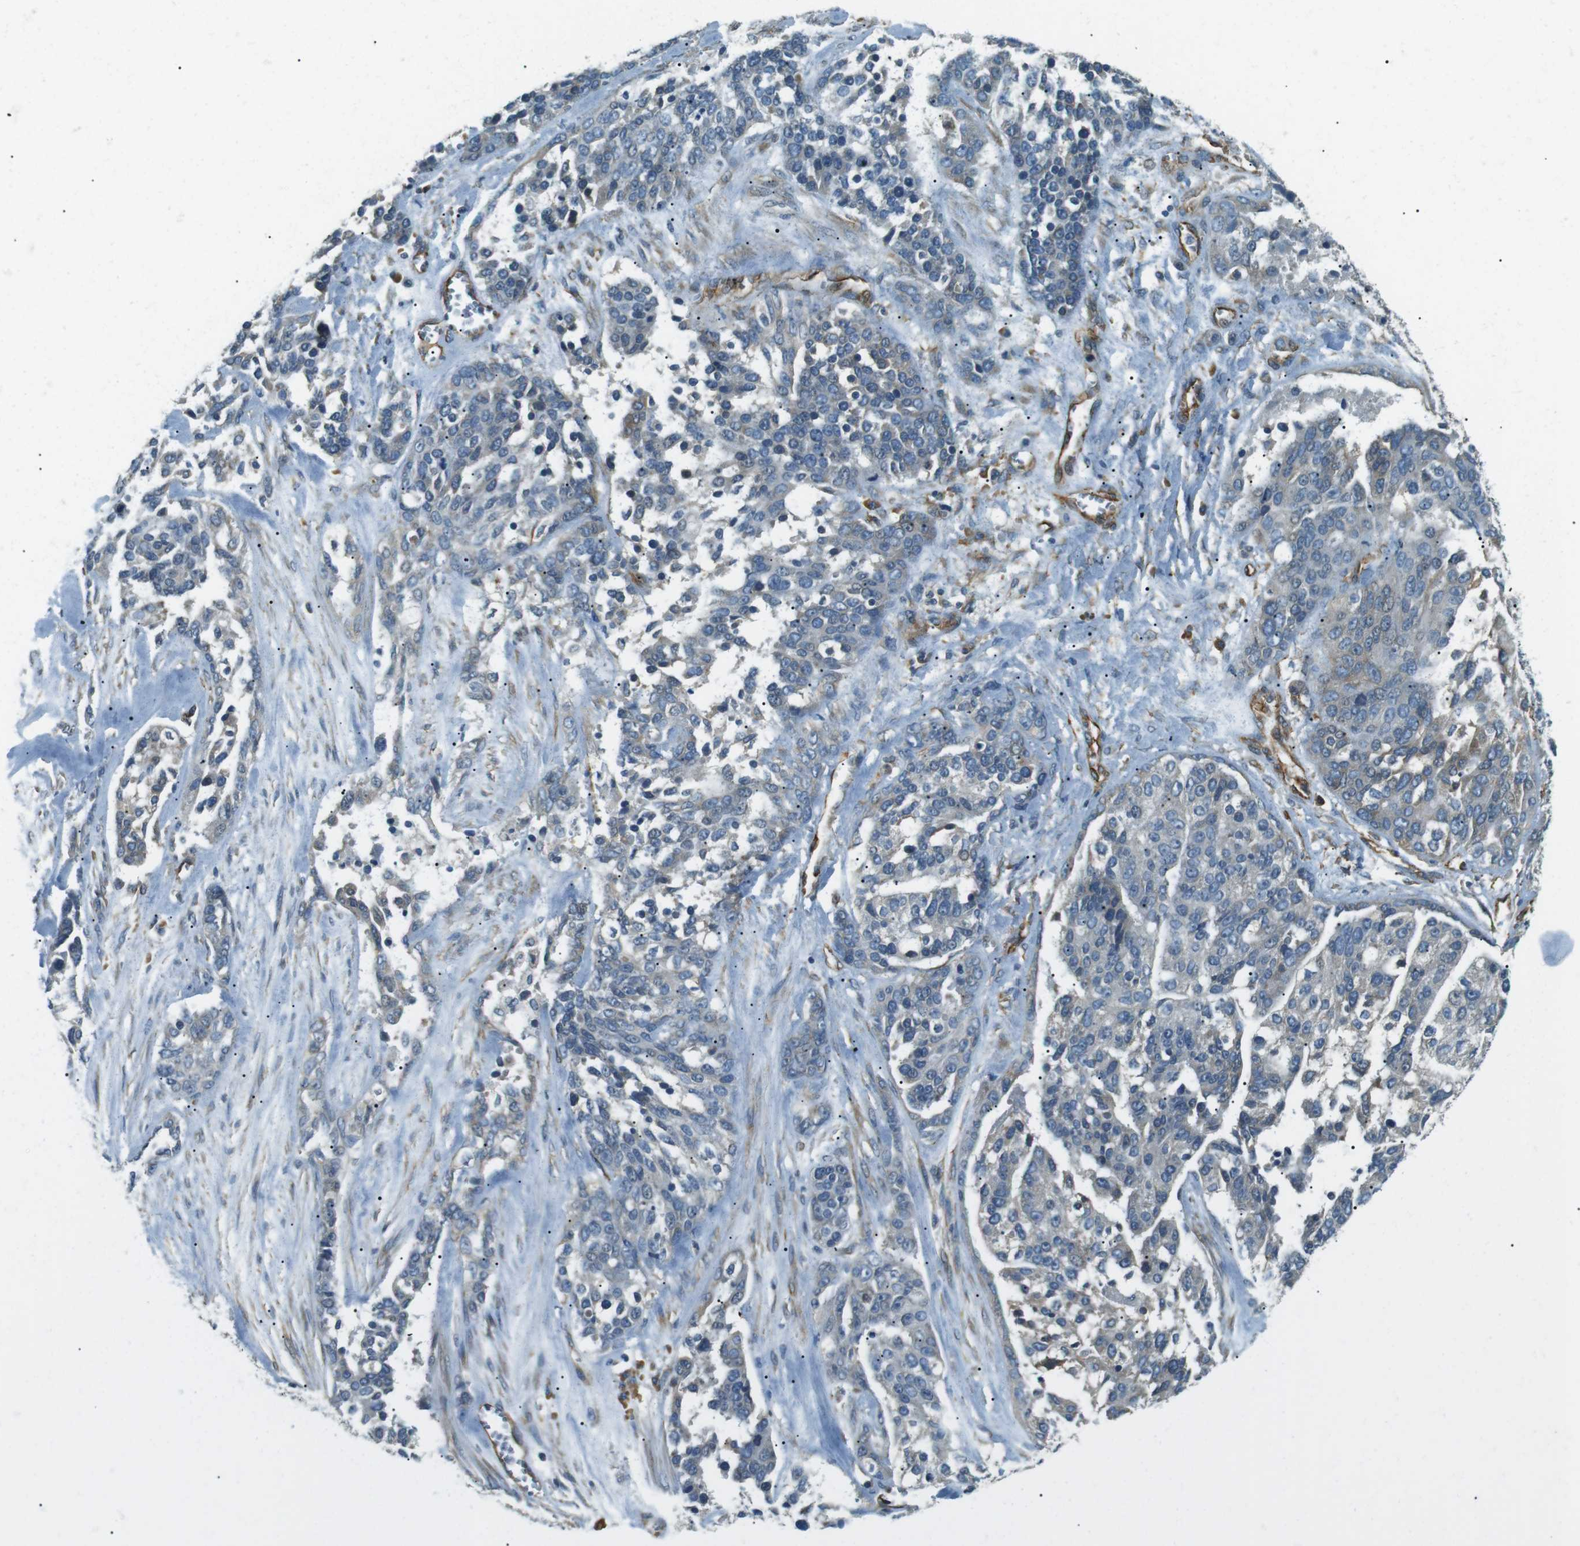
{"staining": {"intensity": "negative", "quantity": "none", "location": "none"}, "tissue": "ovarian cancer", "cell_type": "Tumor cells", "image_type": "cancer", "snomed": [{"axis": "morphology", "description": "Cystadenocarcinoma, serous, NOS"}, {"axis": "topography", "description": "Ovary"}], "caption": "An IHC histopathology image of ovarian cancer (serous cystadenocarcinoma) is shown. There is no staining in tumor cells of ovarian cancer (serous cystadenocarcinoma).", "gene": "ODR4", "patient": {"sex": "female", "age": 44}}